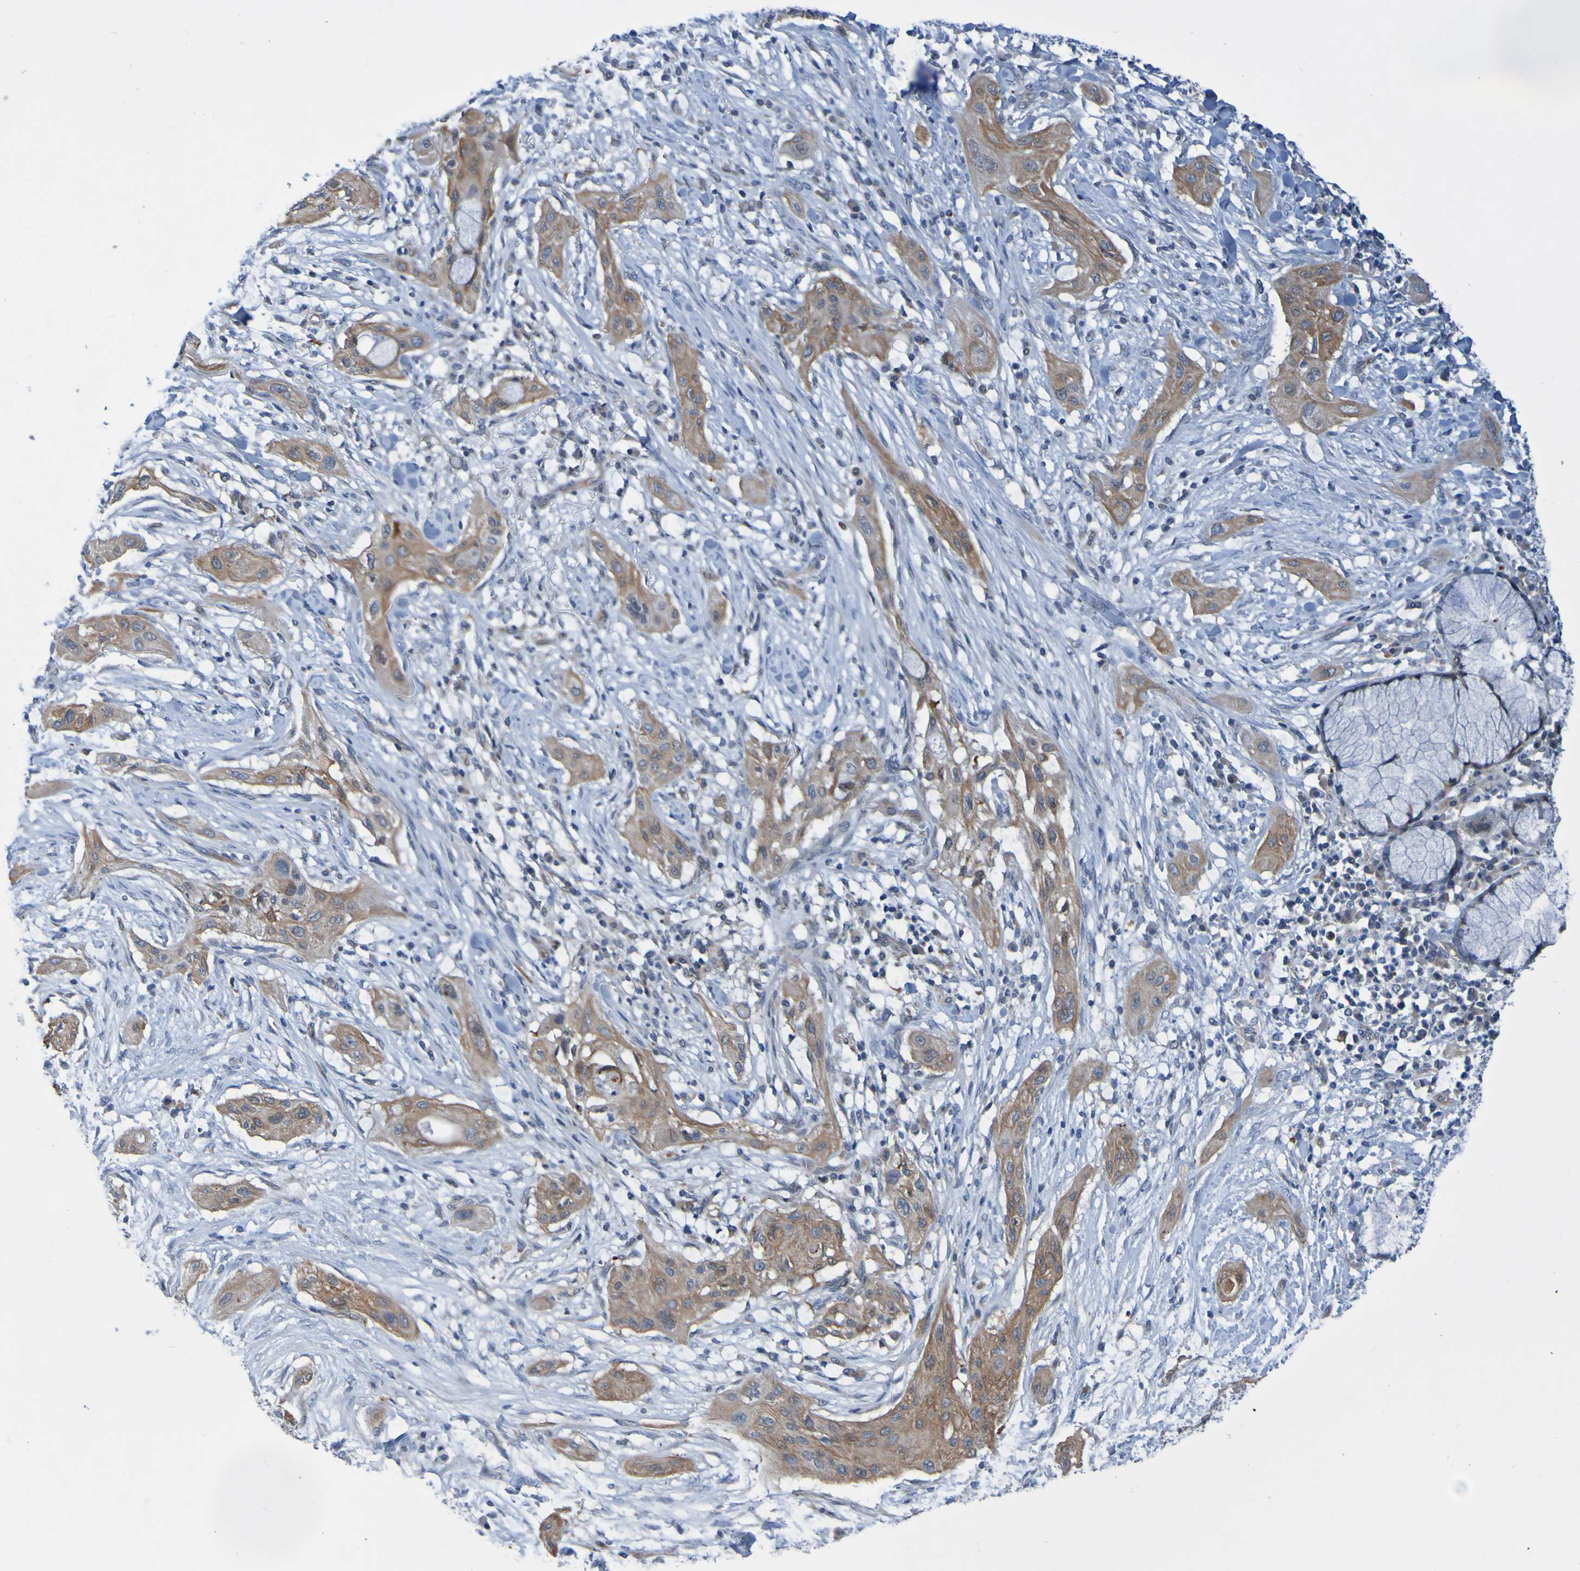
{"staining": {"intensity": "moderate", "quantity": ">75%", "location": "cytoplasmic/membranous"}, "tissue": "lung cancer", "cell_type": "Tumor cells", "image_type": "cancer", "snomed": [{"axis": "morphology", "description": "Squamous cell carcinoma, NOS"}, {"axis": "topography", "description": "Lung"}], "caption": "This histopathology image shows immunohistochemistry staining of human lung squamous cell carcinoma, with medium moderate cytoplasmic/membranous positivity in about >75% of tumor cells.", "gene": "NPRL3", "patient": {"sex": "female", "age": 47}}